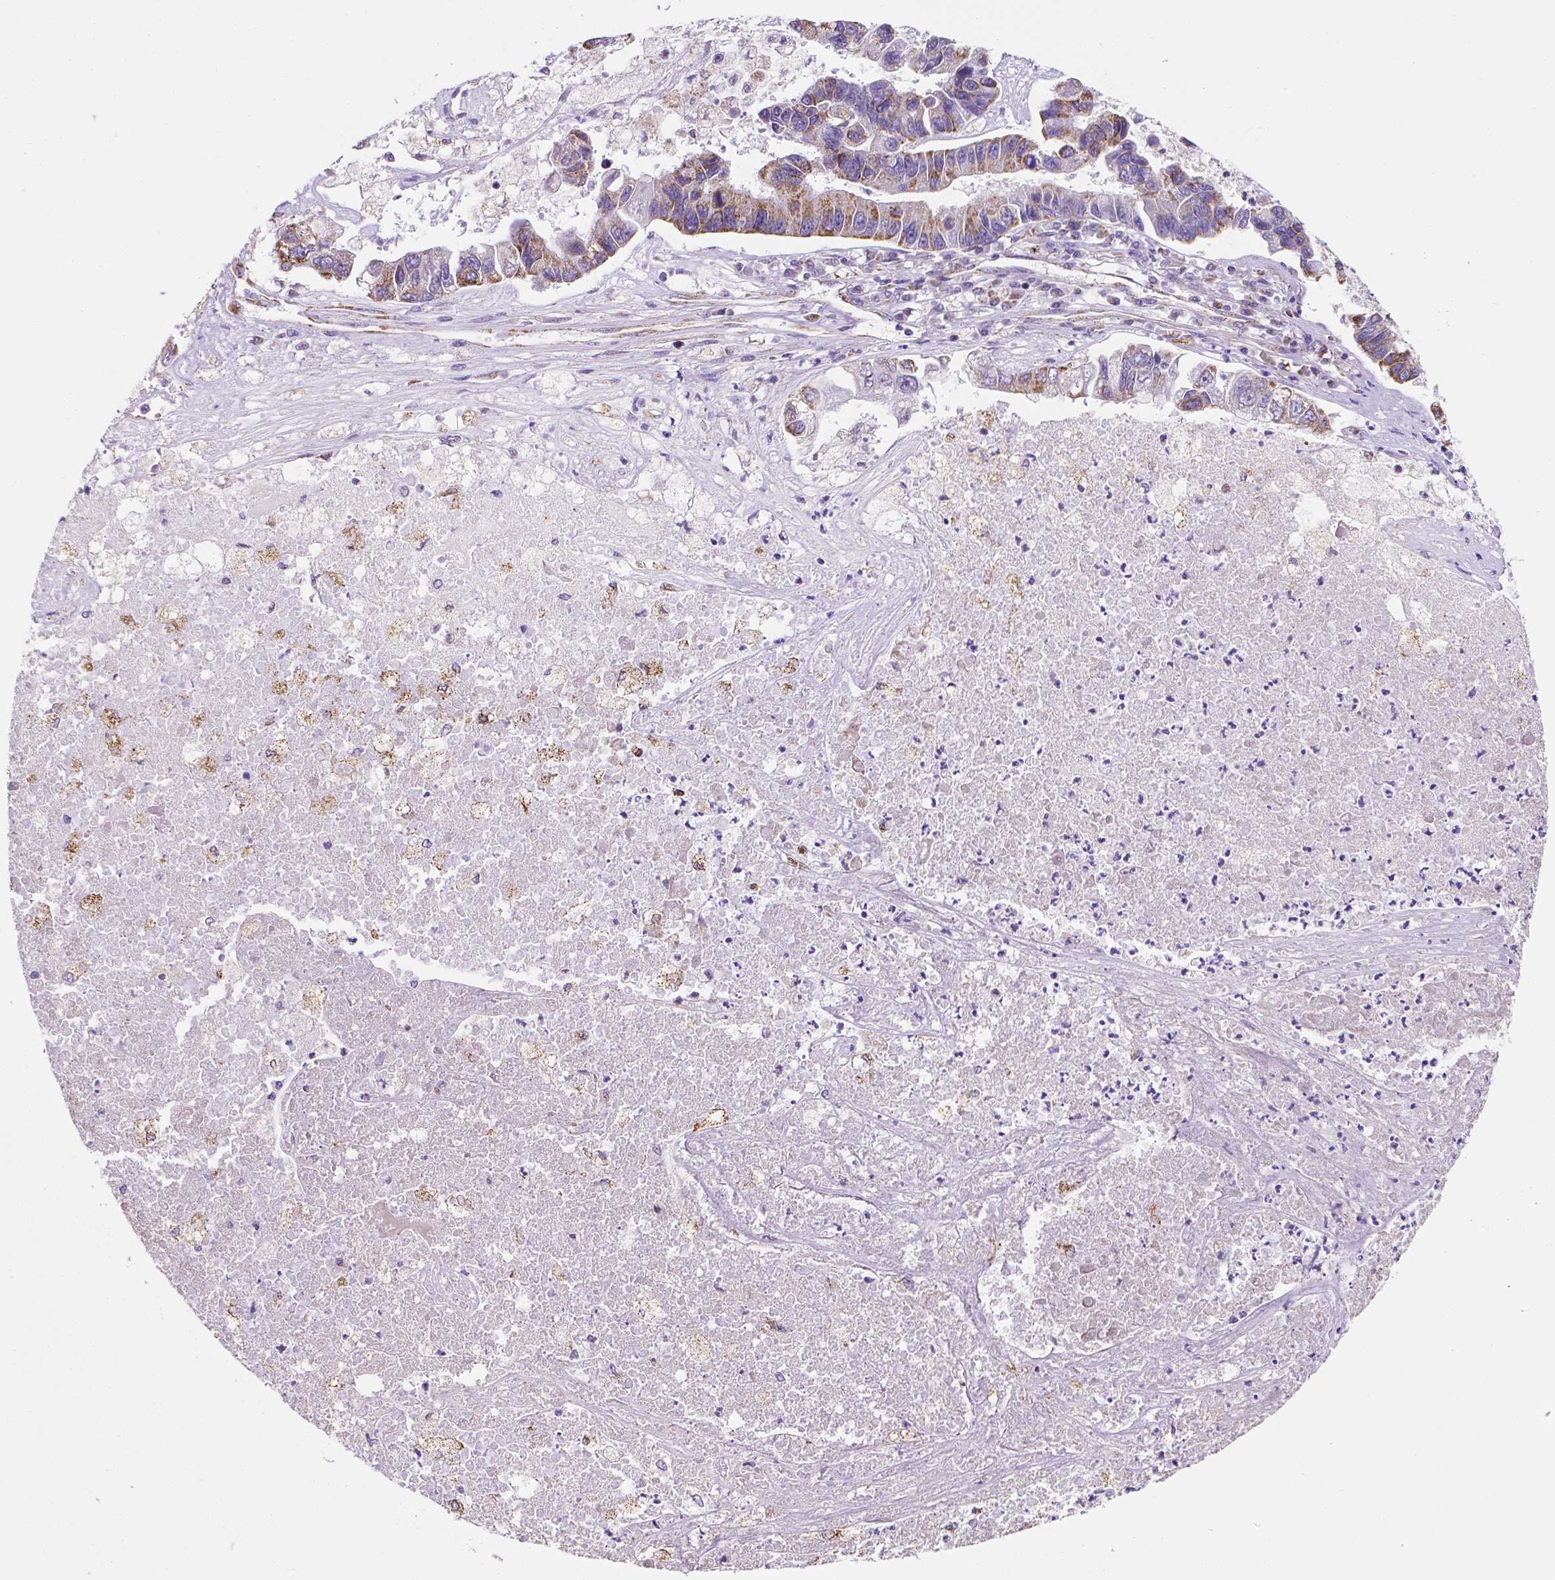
{"staining": {"intensity": "moderate", "quantity": "25%-75%", "location": "cytoplasmic/membranous"}, "tissue": "lung cancer", "cell_type": "Tumor cells", "image_type": "cancer", "snomed": [{"axis": "morphology", "description": "Adenocarcinoma, NOS"}, {"axis": "topography", "description": "Bronchus"}, {"axis": "topography", "description": "Lung"}], "caption": "Immunohistochemical staining of human lung adenocarcinoma exhibits medium levels of moderate cytoplasmic/membranous positivity in about 25%-75% of tumor cells.", "gene": "RMDN3", "patient": {"sex": "female", "age": 51}}